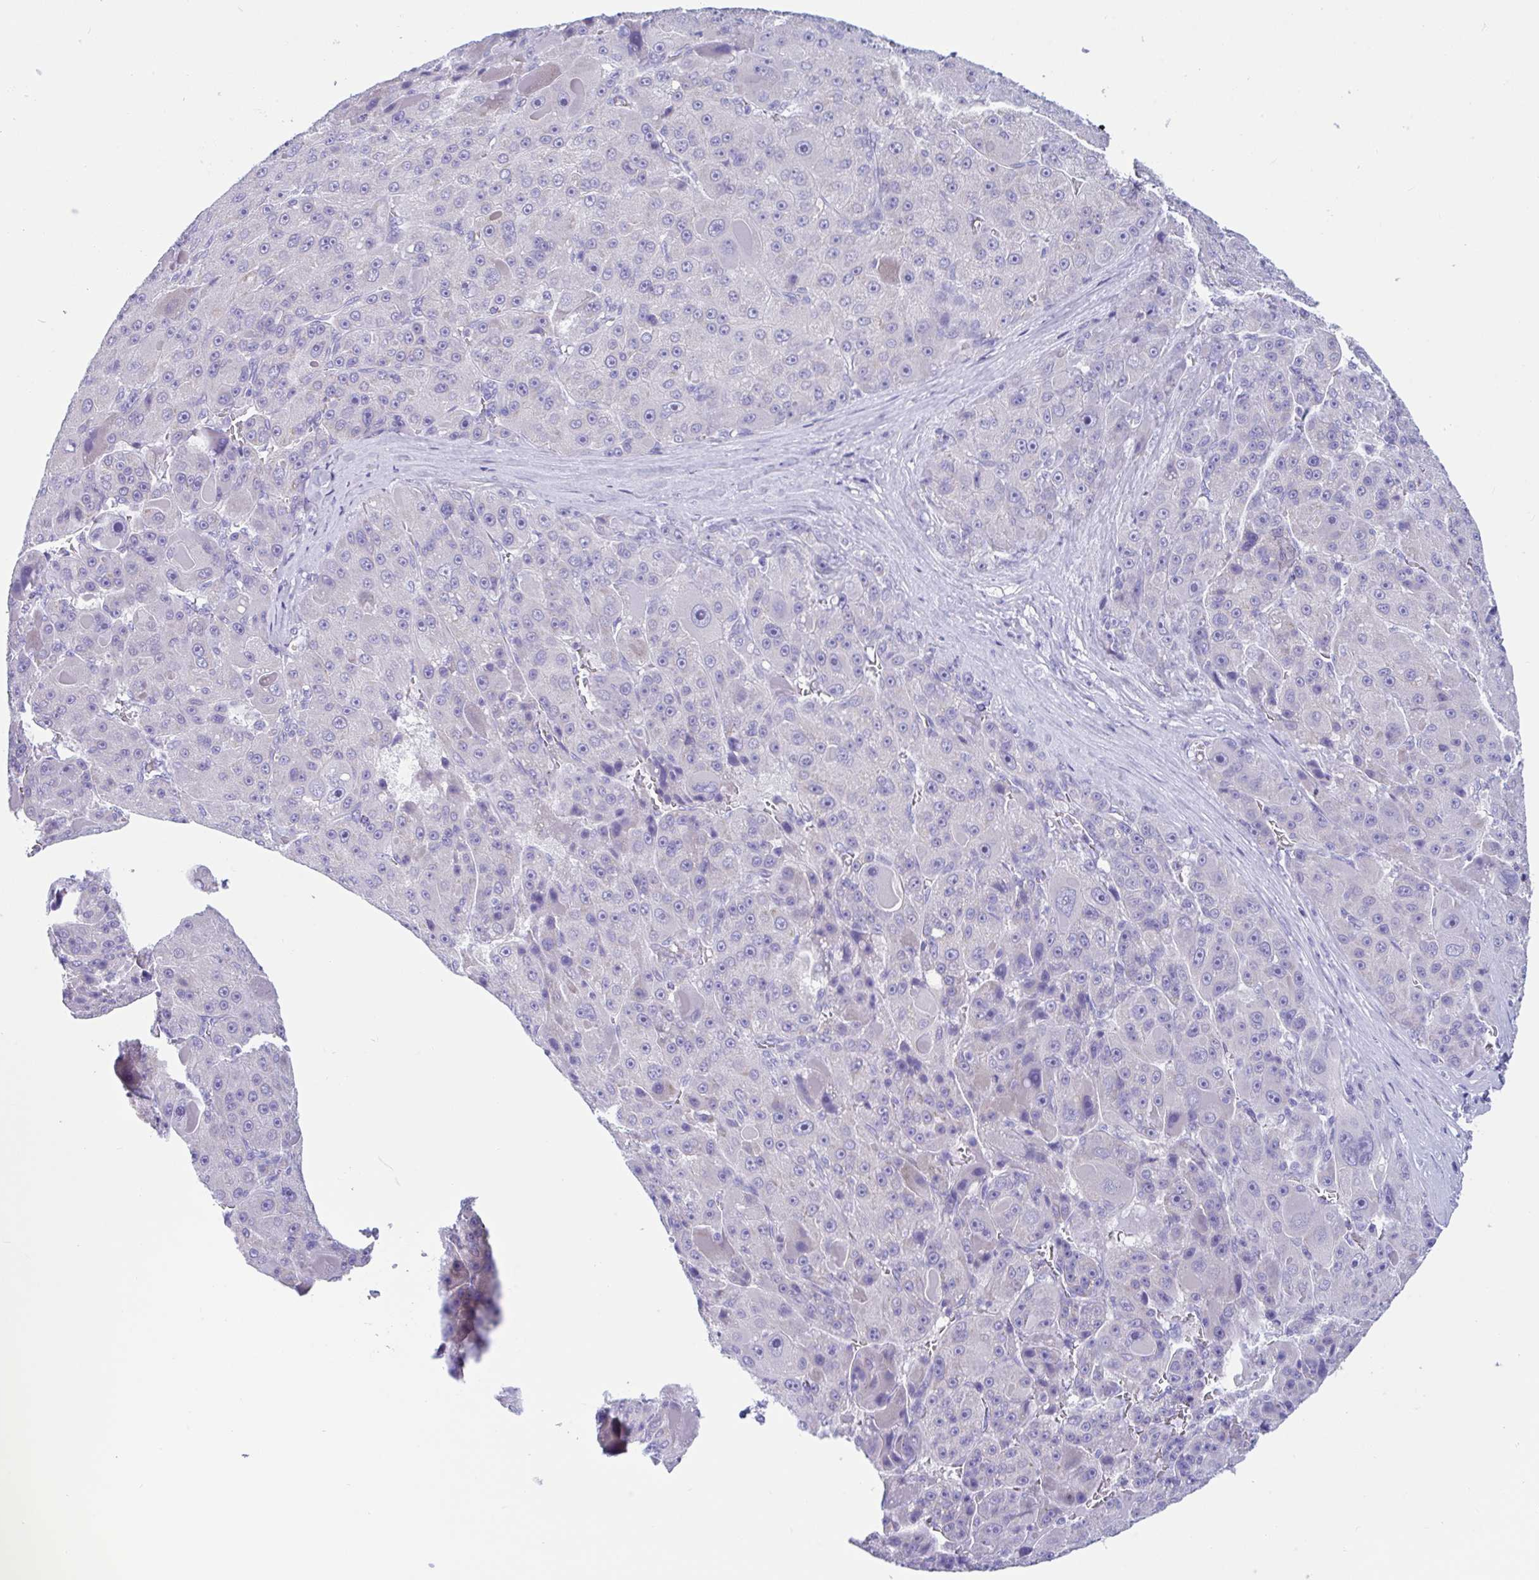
{"staining": {"intensity": "negative", "quantity": "none", "location": "none"}, "tissue": "liver cancer", "cell_type": "Tumor cells", "image_type": "cancer", "snomed": [{"axis": "morphology", "description": "Carcinoma, Hepatocellular, NOS"}, {"axis": "topography", "description": "Liver"}], "caption": "IHC histopathology image of human hepatocellular carcinoma (liver) stained for a protein (brown), which shows no positivity in tumor cells.", "gene": "OR6N2", "patient": {"sex": "male", "age": 76}}